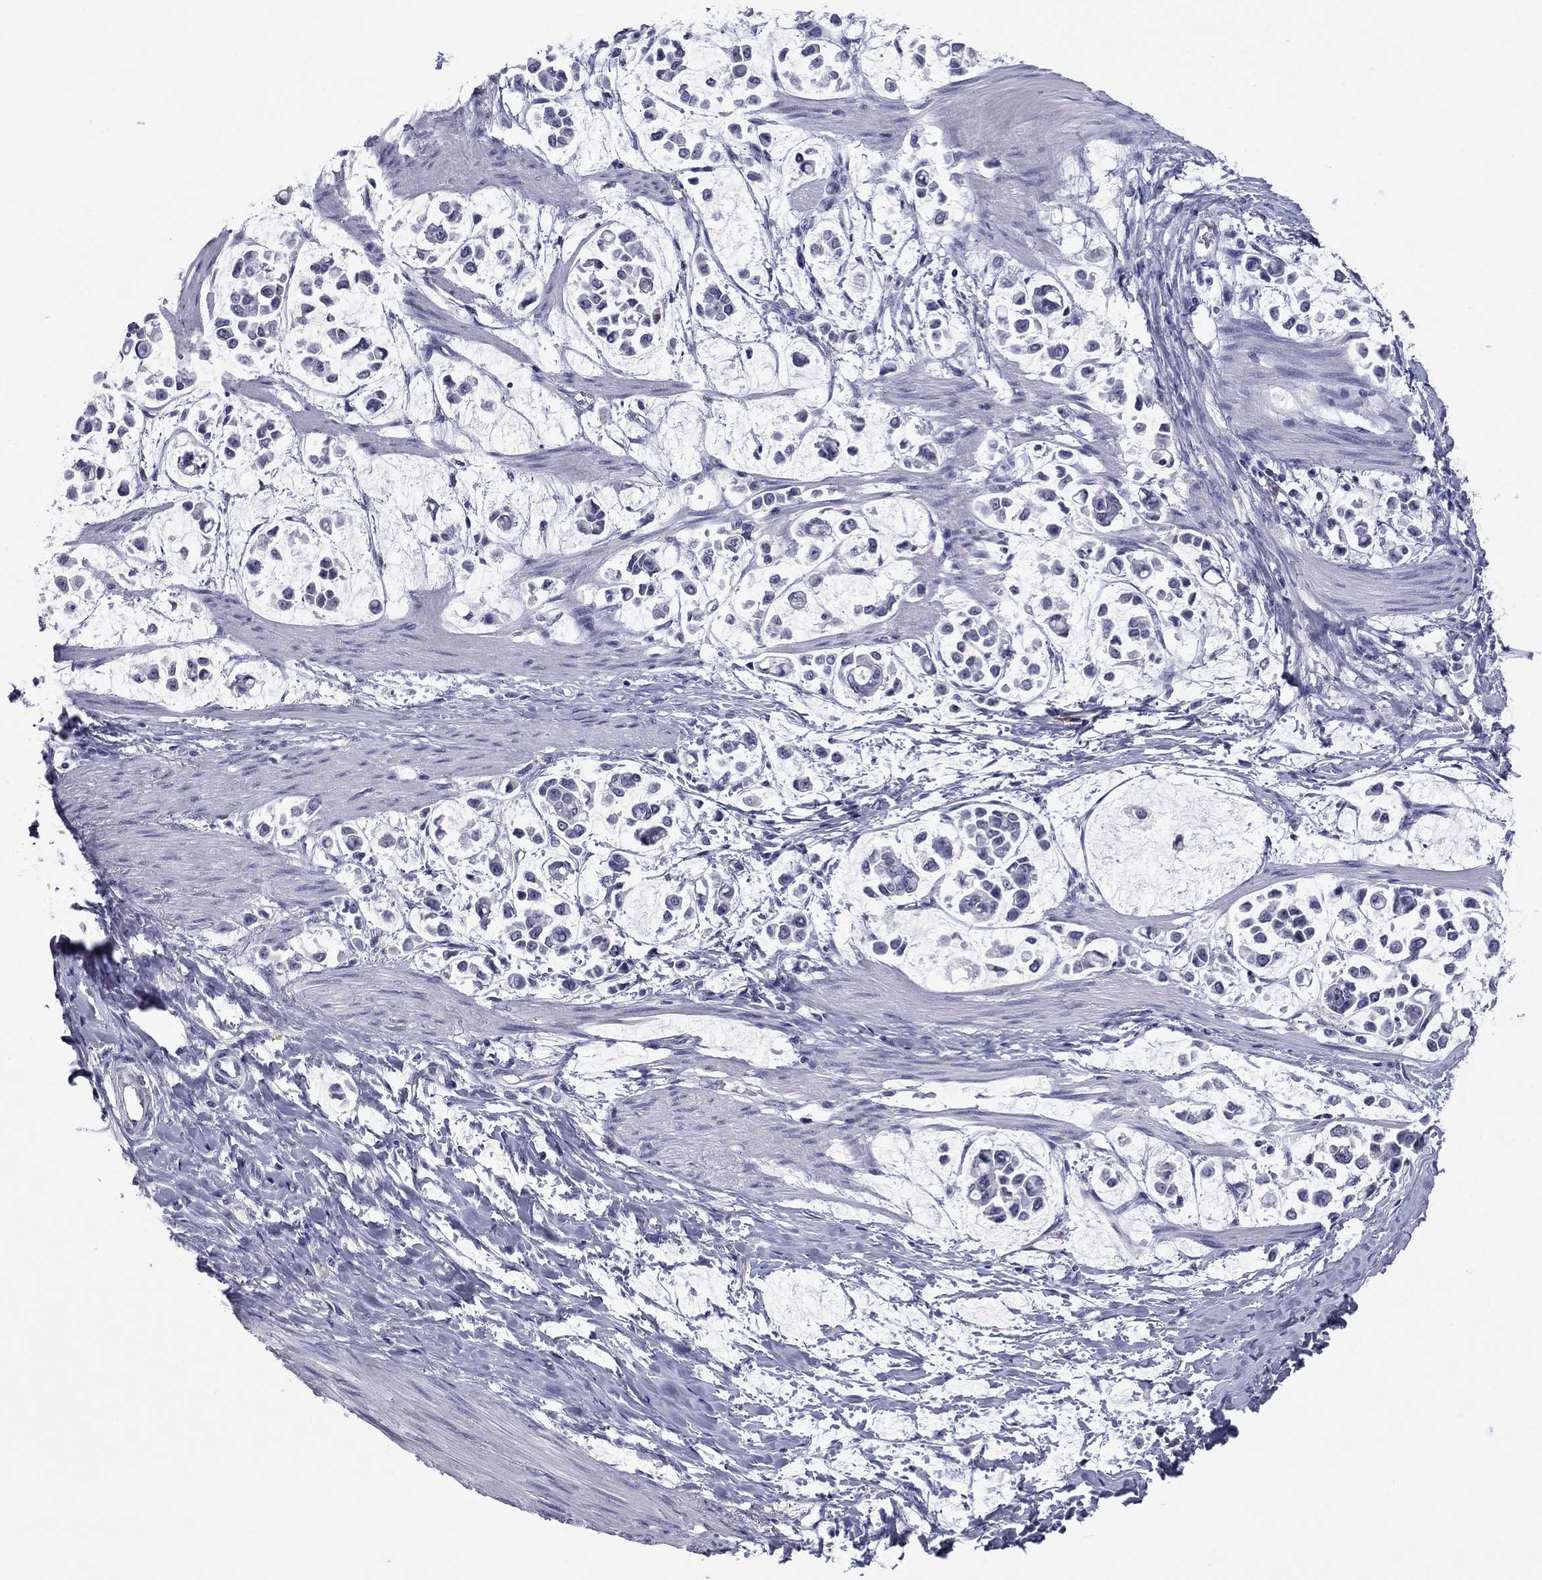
{"staining": {"intensity": "negative", "quantity": "none", "location": "none"}, "tissue": "stomach cancer", "cell_type": "Tumor cells", "image_type": "cancer", "snomed": [{"axis": "morphology", "description": "Adenocarcinoma, NOS"}, {"axis": "topography", "description": "Stomach"}], "caption": "A high-resolution image shows immunohistochemistry (IHC) staining of stomach adenocarcinoma, which reveals no significant positivity in tumor cells.", "gene": "HAO1", "patient": {"sex": "male", "age": 82}}